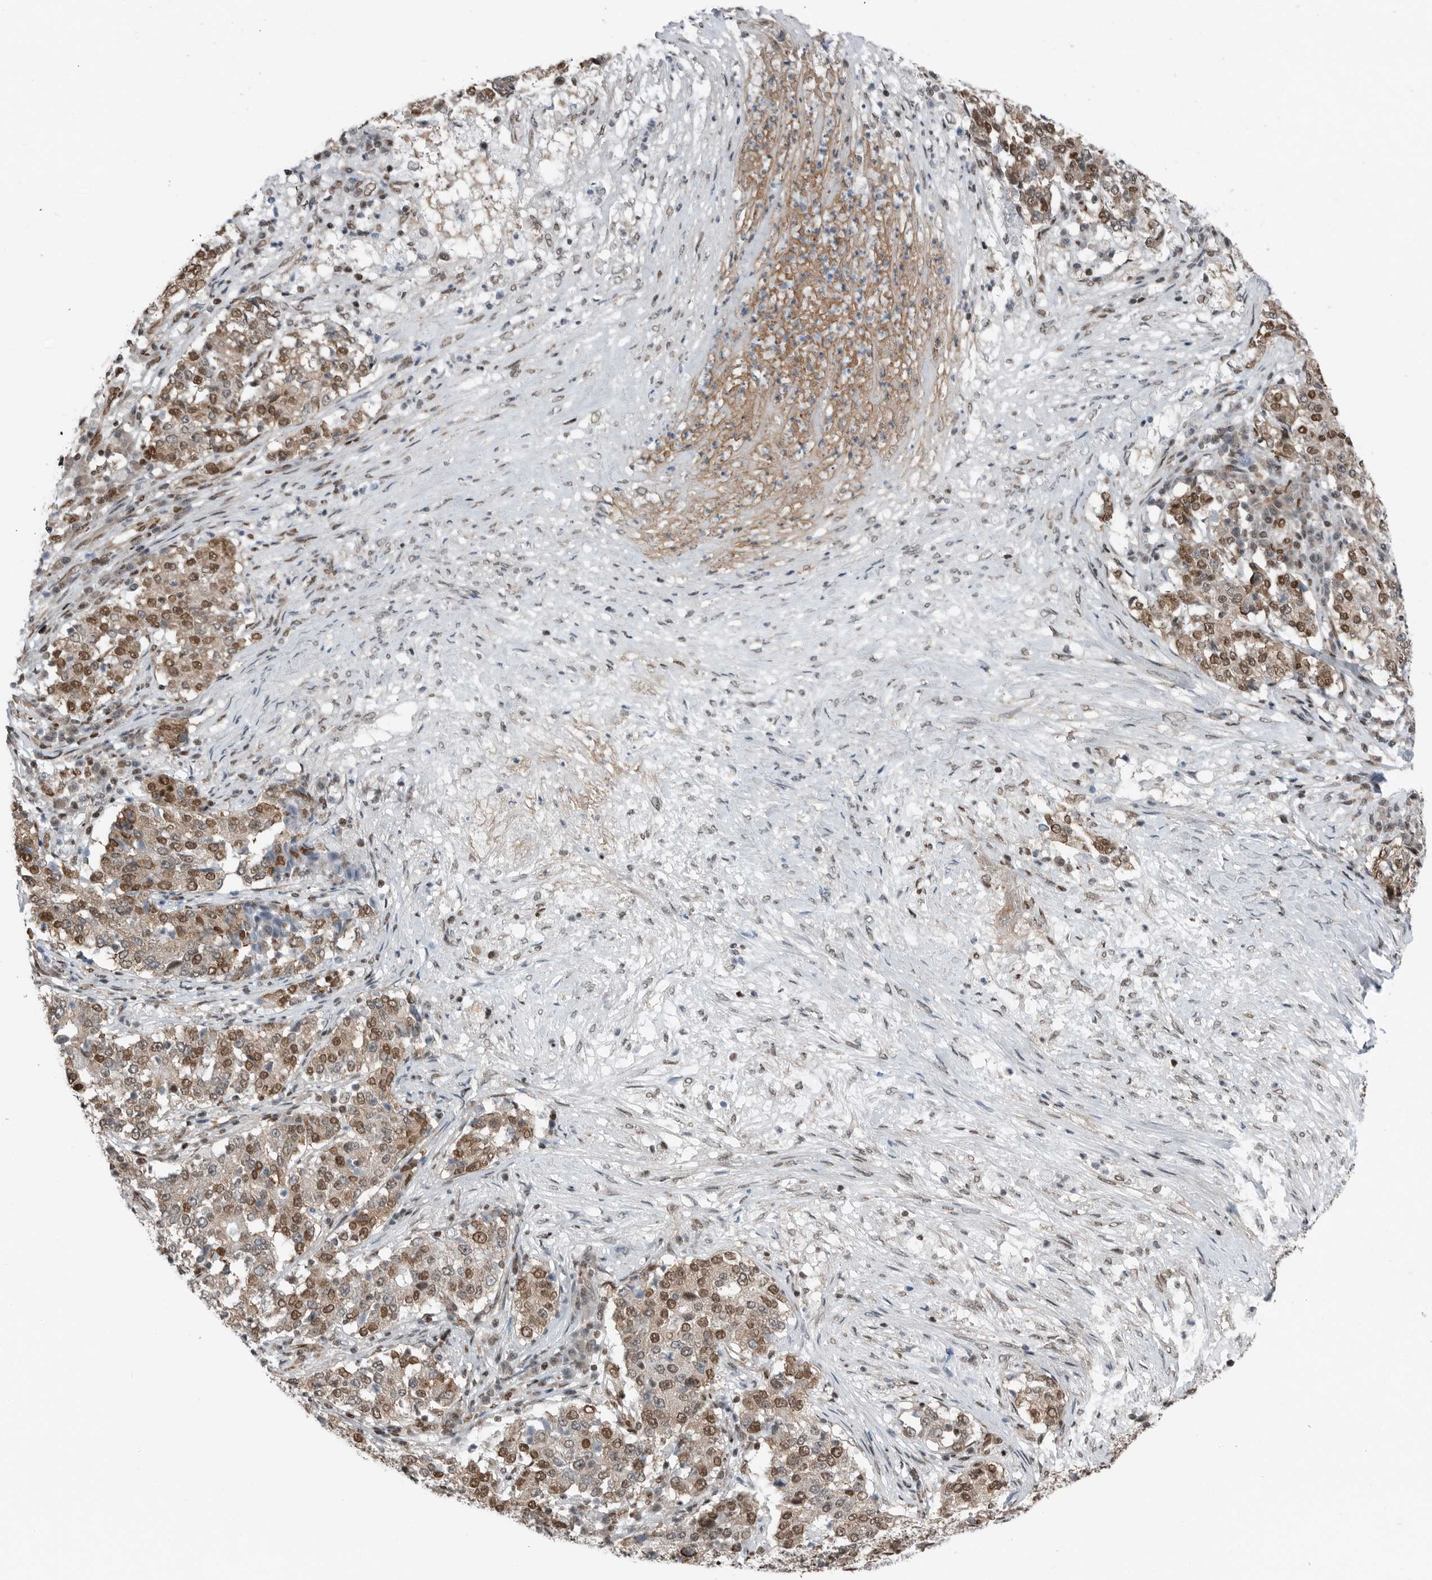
{"staining": {"intensity": "moderate", "quantity": ">75%", "location": "cytoplasmic/membranous,nuclear"}, "tissue": "stomach cancer", "cell_type": "Tumor cells", "image_type": "cancer", "snomed": [{"axis": "morphology", "description": "Adenocarcinoma, NOS"}, {"axis": "topography", "description": "Stomach"}], "caption": "Tumor cells demonstrate medium levels of moderate cytoplasmic/membranous and nuclear positivity in approximately >75% of cells in adenocarcinoma (stomach).", "gene": "BLZF1", "patient": {"sex": "male", "age": 59}}